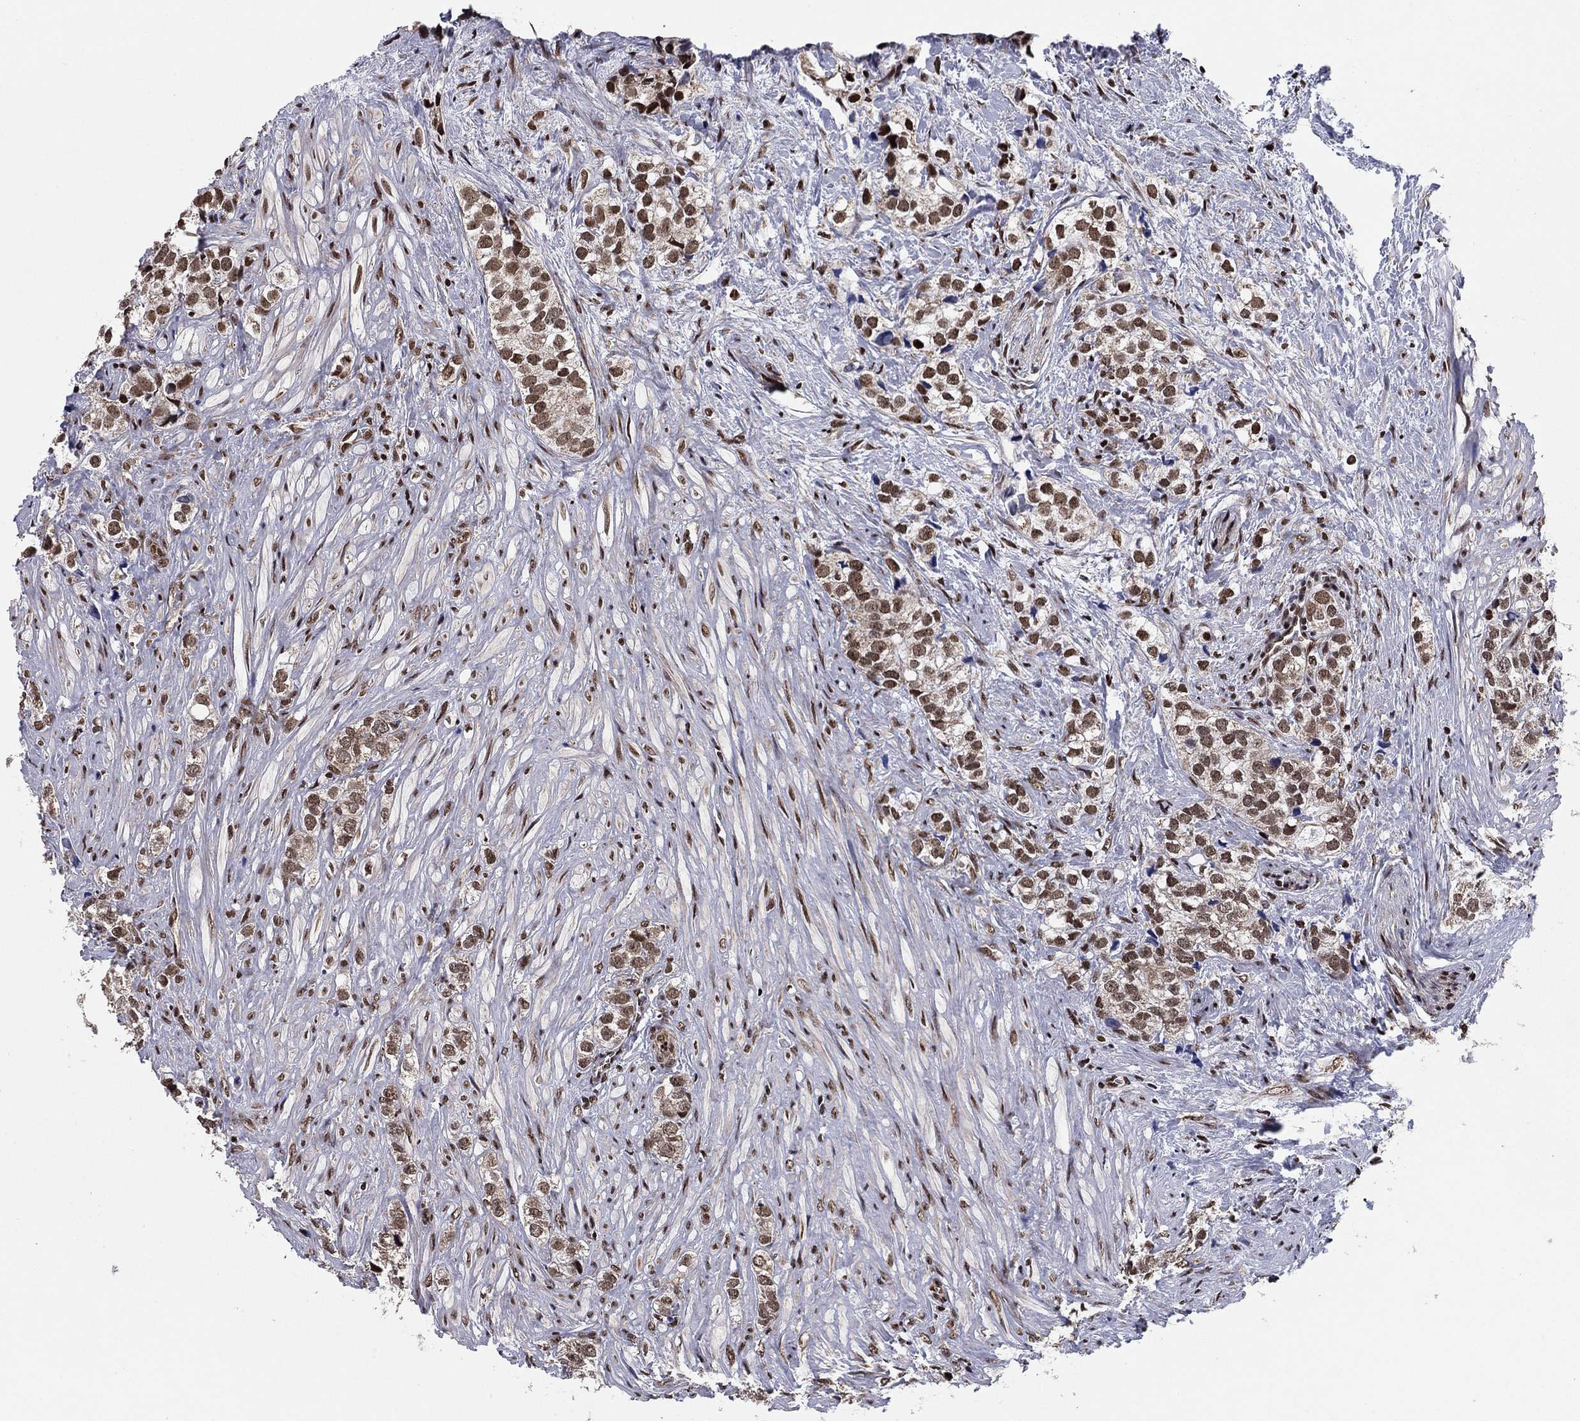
{"staining": {"intensity": "moderate", "quantity": "25%-75%", "location": "cytoplasmic/membranous,nuclear"}, "tissue": "prostate cancer", "cell_type": "Tumor cells", "image_type": "cancer", "snomed": [{"axis": "morphology", "description": "Adenocarcinoma, NOS"}, {"axis": "topography", "description": "Prostate and seminal vesicle, NOS"}], "caption": "Adenocarcinoma (prostate) was stained to show a protein in brown. There is medium levels of moderate cytoplasmic/membranous and nuclear positivity in approximately 25%-75% of tumor cells. (IHC, brightfield microscopy, high magnification).", "gene": "N4BP2", "patient": {"sex": "male", "age": 63}}